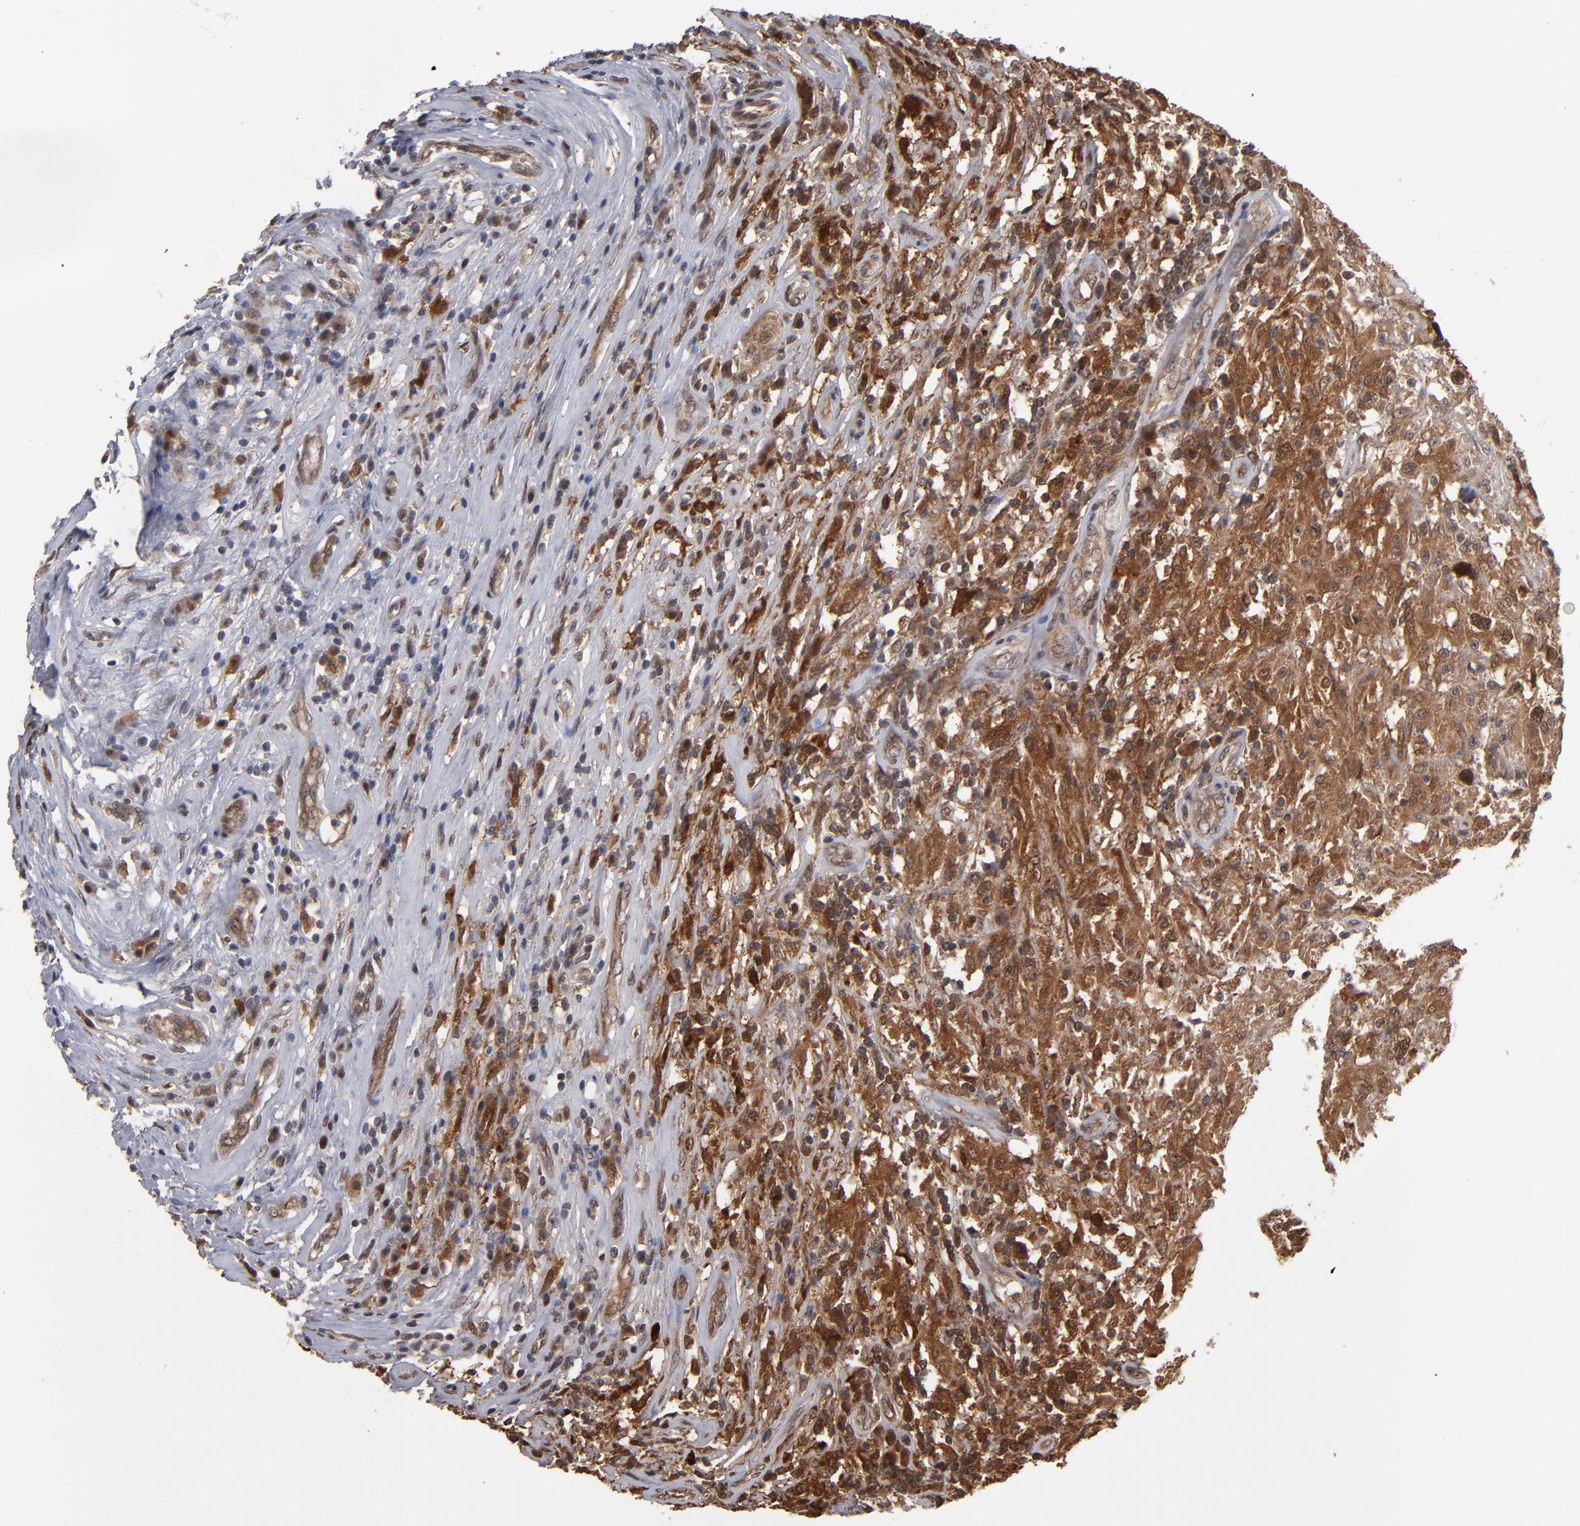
{"staining": {"intensity": "moderate", "quantity": ">75%", "location": "cytoplasmic/membranous,nuclear"}, "tissue": "testis cancer", "cell_type": "Tumor cells", "image_type": "cancer", "snomed": [{"axis": "morphology", "description": "Seminoma, NOS"}, {"axis": "topography", "description": "Testis"}], "caption": "This is a micrograph of IHC staining of testis seminoma, which shows moderate expression in the cytoplasmic/membranous and nuclear of tumor cells.", "gene": "HUWE1", "patient": {"sex": "male", "age": 34}}